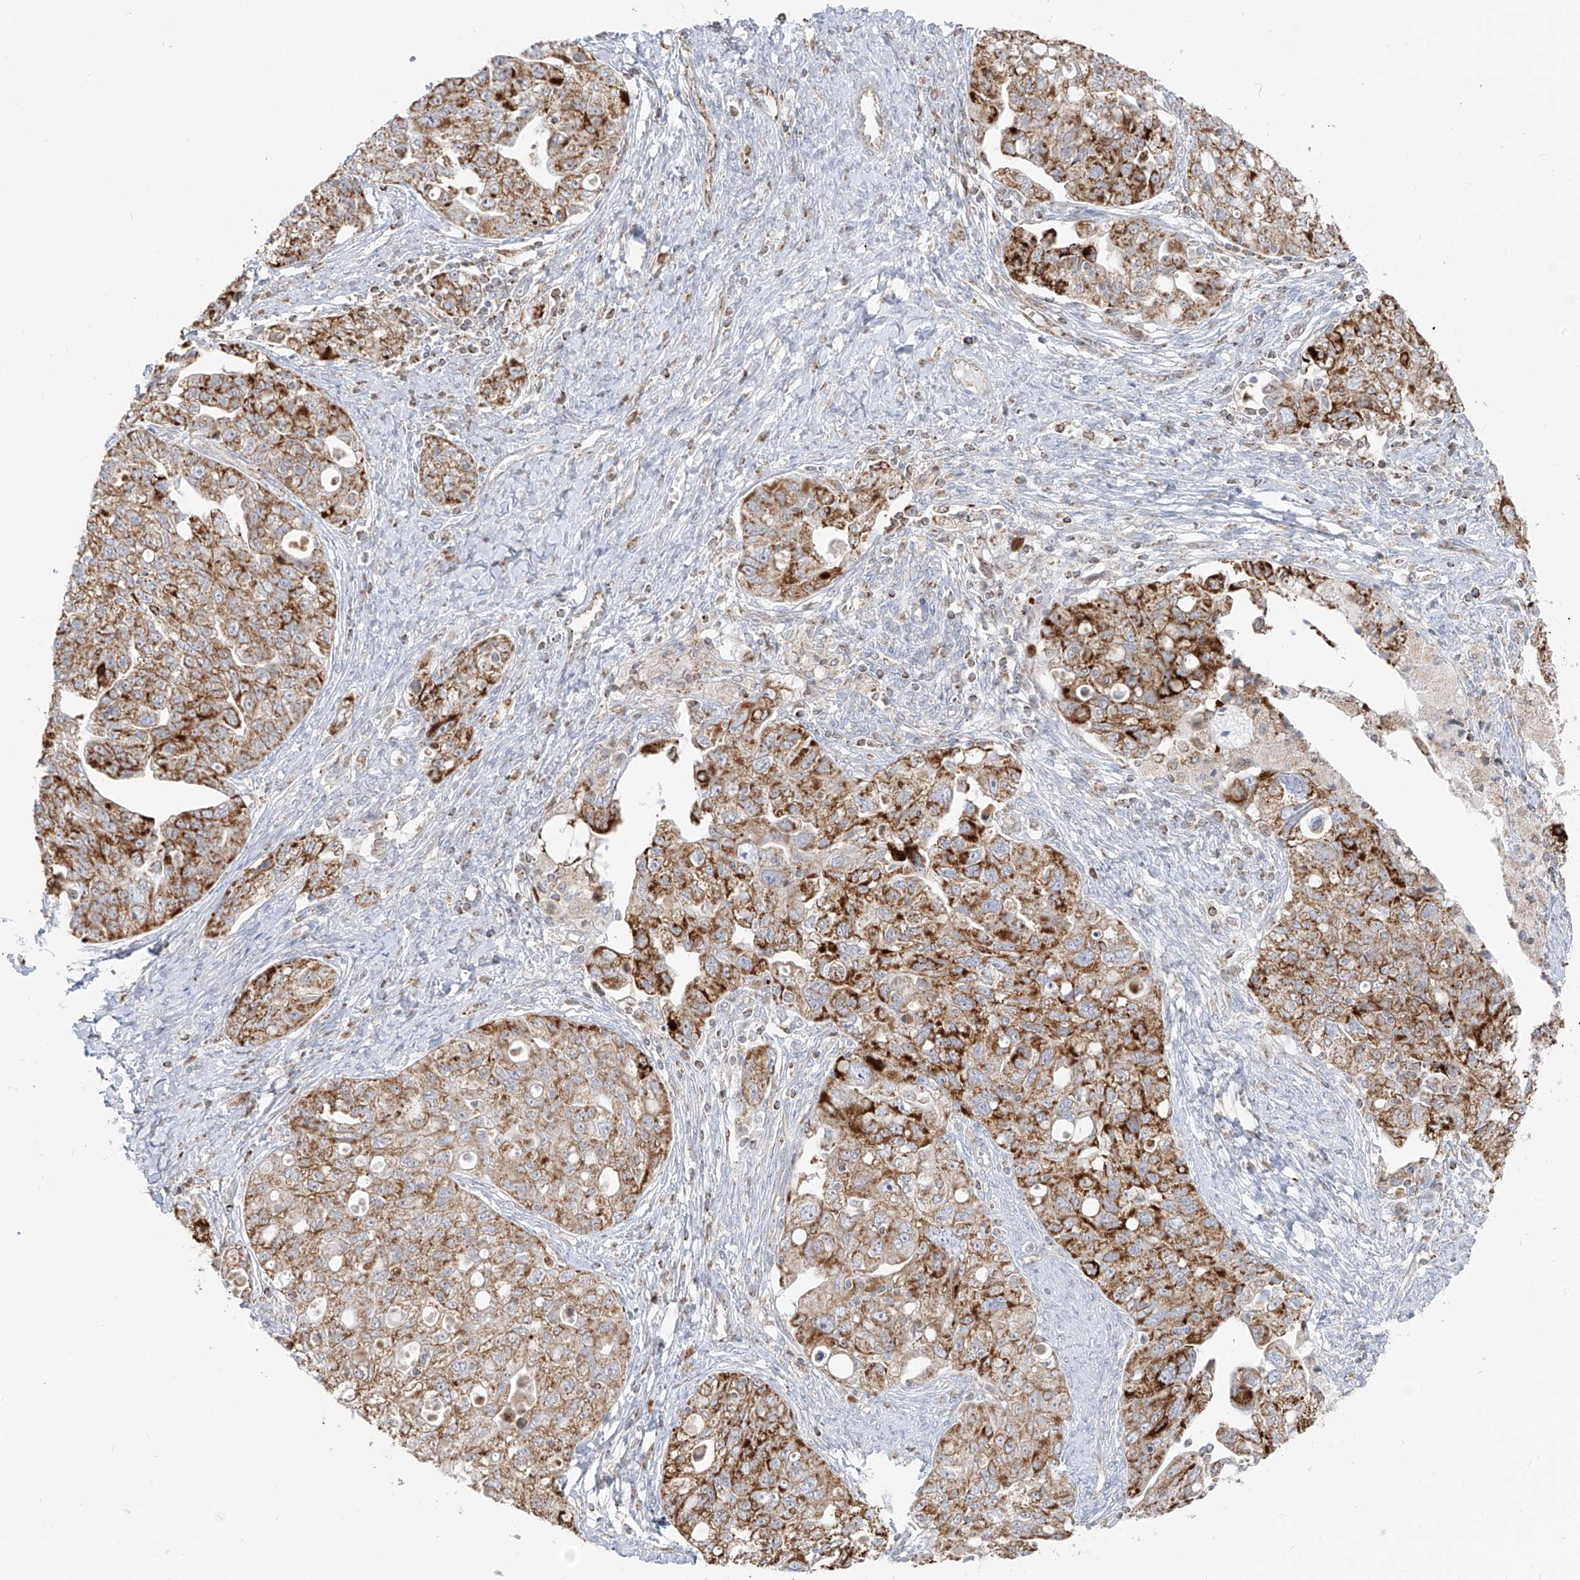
{"staining": {"intensity": "moderate", "quantity": ">75%", "location": "cytoplasmic/membranous"}, "tissue": "ovarian cancer", "cell_type": "Tumor cells", "image_type": "cancer", "snomed": [{"axis": "morphology", "description": "Carcinoma, NOS"}, {"axis": "morphology", "description": "Cystadenocarcinoma, serous, NOS"}, {"axis": "topography", "description": "Ovary"}], "caption": "DAB (3,3'-diaminobenzidine) immunohistochemical staining of human carcinoma (ovarian) demonstrates moderate cytoplasmic/membranous protein positivity in approximately >75% of tumor cells.", "gene": "ETHE1", "patient": {"sex": "female", "age": 69}}